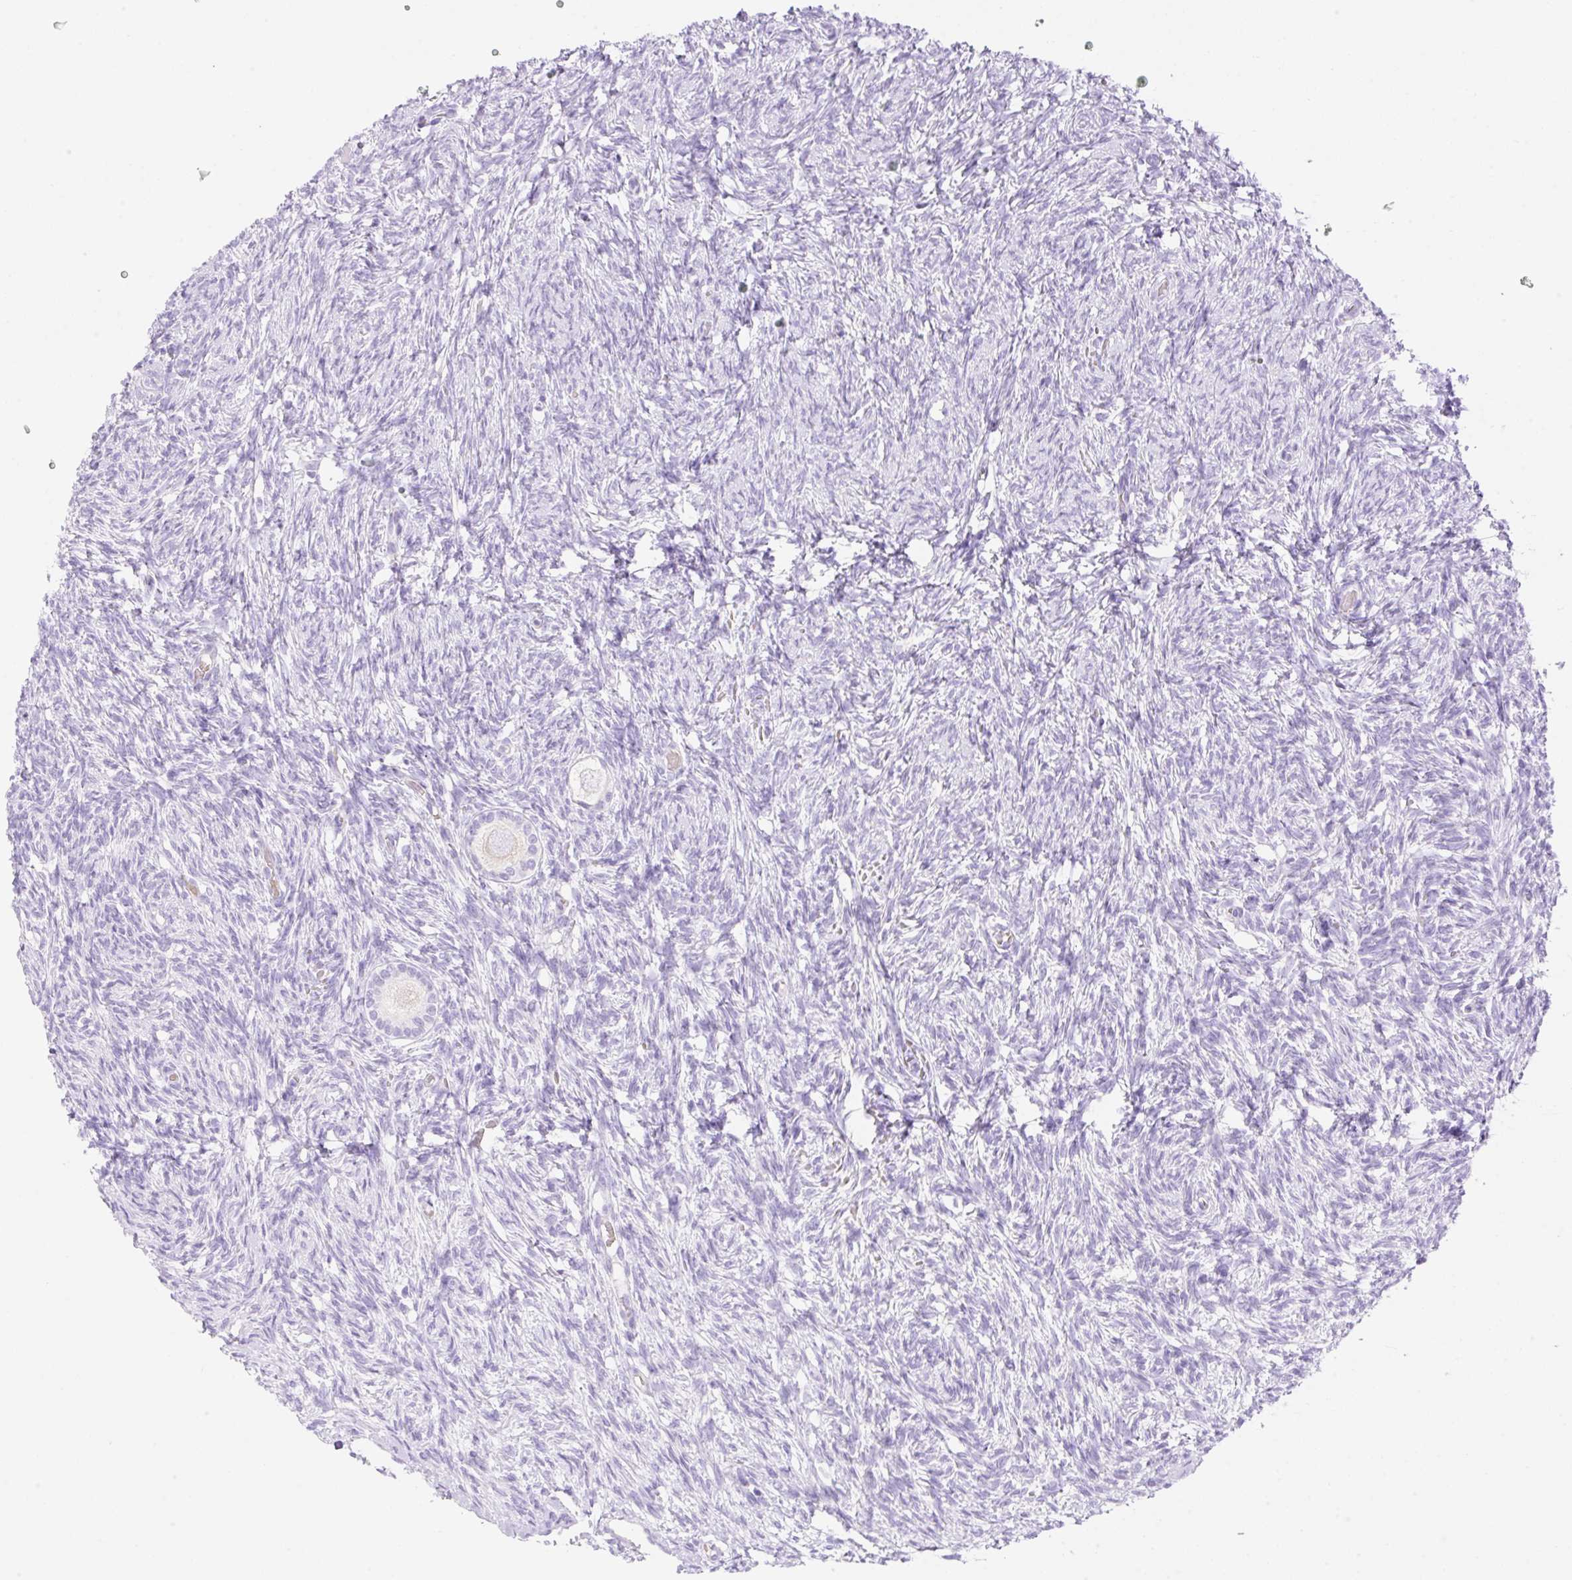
{"staining": {"intensity": "negative", "quantity": "none", "location": "none"}, "tissue": "ovary", "cell_type": "Follicle cells", "image_type": "normal", "snomed": [{"axis": "morphology", "description": "Normal tissue, NOS"}, {"axis": "topography", "description": "Ovary"}], "caption": "A high-resolution micrograph shows immunohistochemistry staining of unremarkable ovary, which reveals no significant expression in follicle cells.", "gene": "CDX1", "patient": {"sex": "female", "age": 33}}